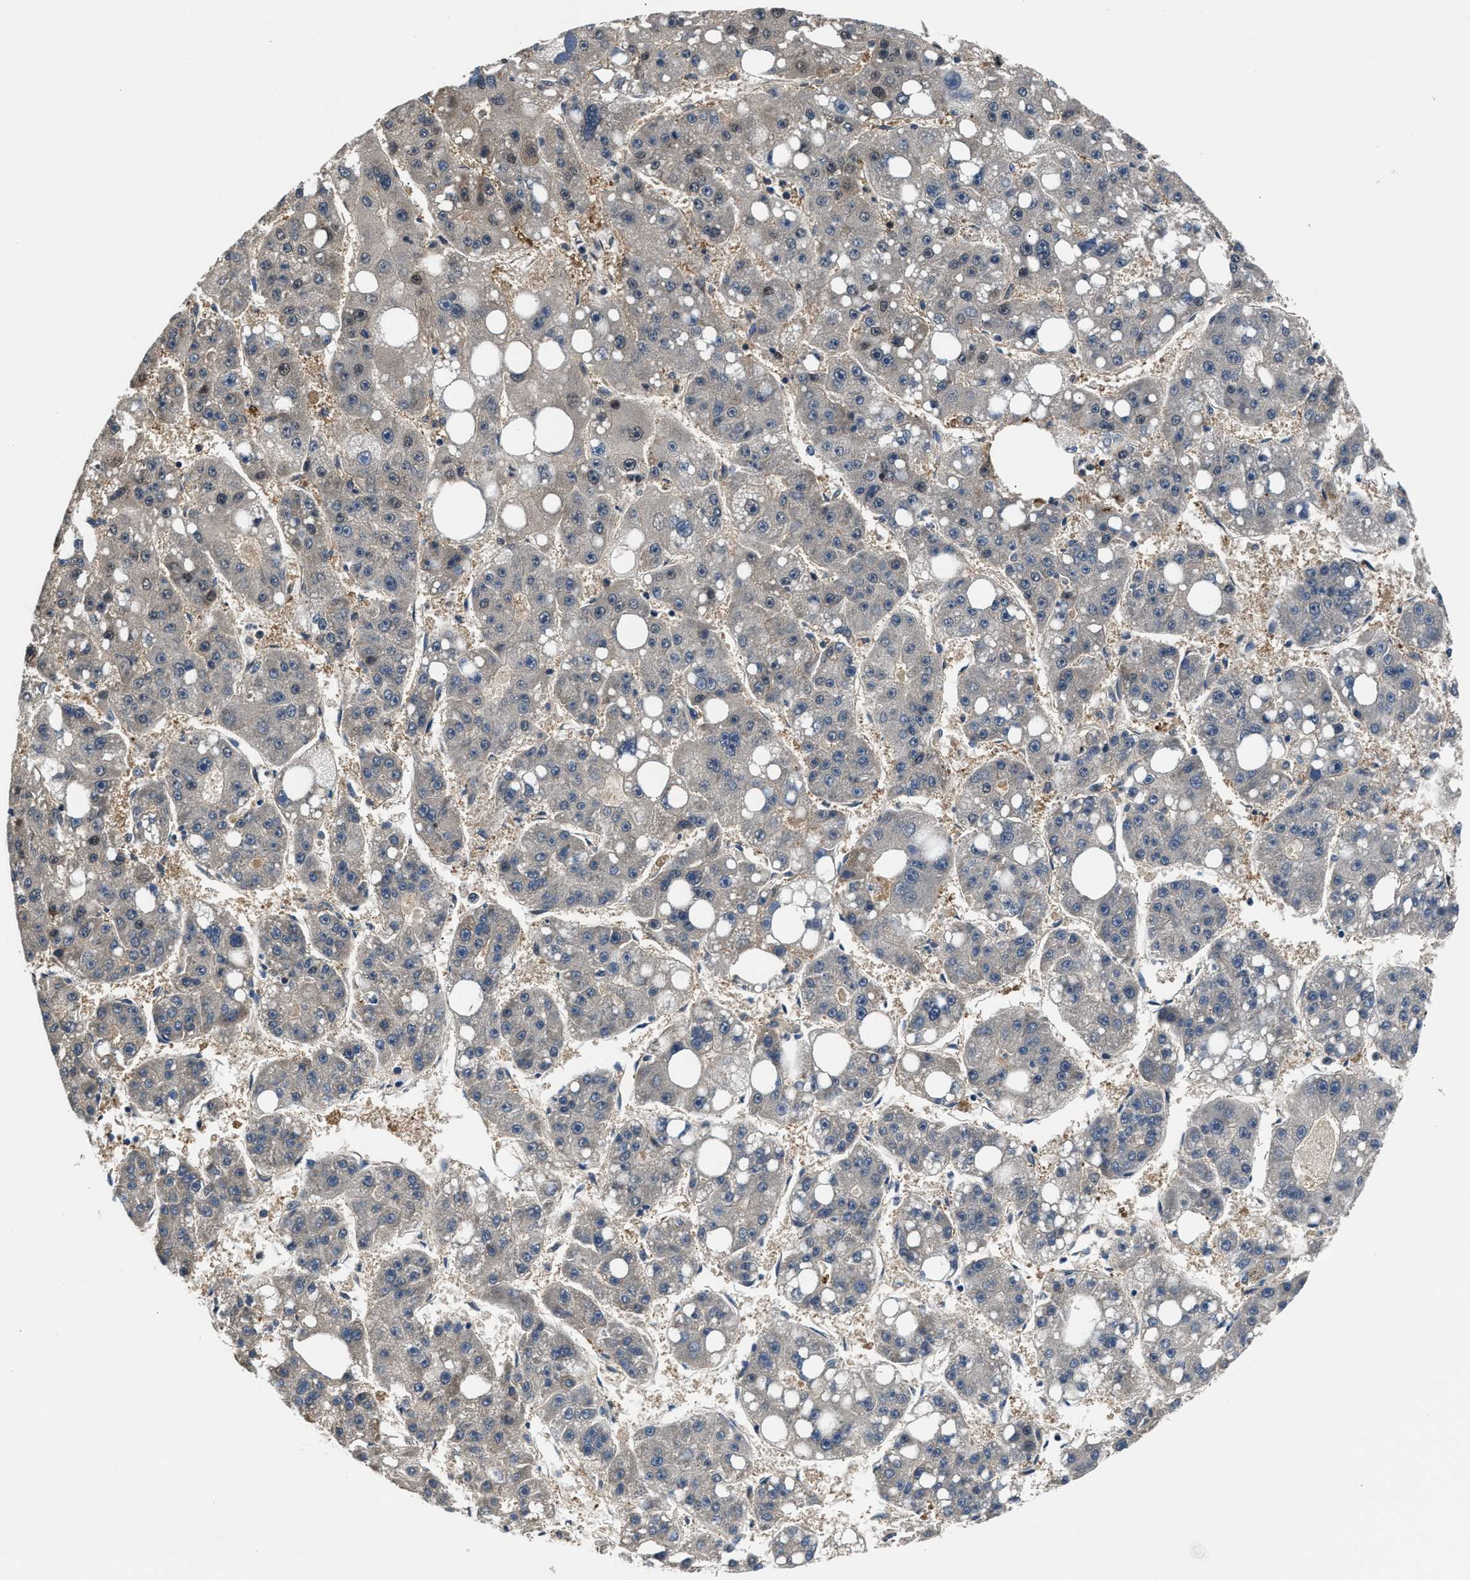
{"staining": {"intensity": "weak", "quantity": "<25%", "location": "nuclear"}, "tissue": "liver cancer", "cell_type": "Tumor cells", "image_type": "cancer", "snomed": [{"axis": "morphology", "description": "Carcinoma, Hepatocellular, NOS"}, {"axis": "topography", "description": "Liver"}], "caption": "Tumor cells show no significant protein positivity in hepatocellular carcinoma (liver).", "gene": "RBM33", "patient": {"sex": "female", "age": 61}}